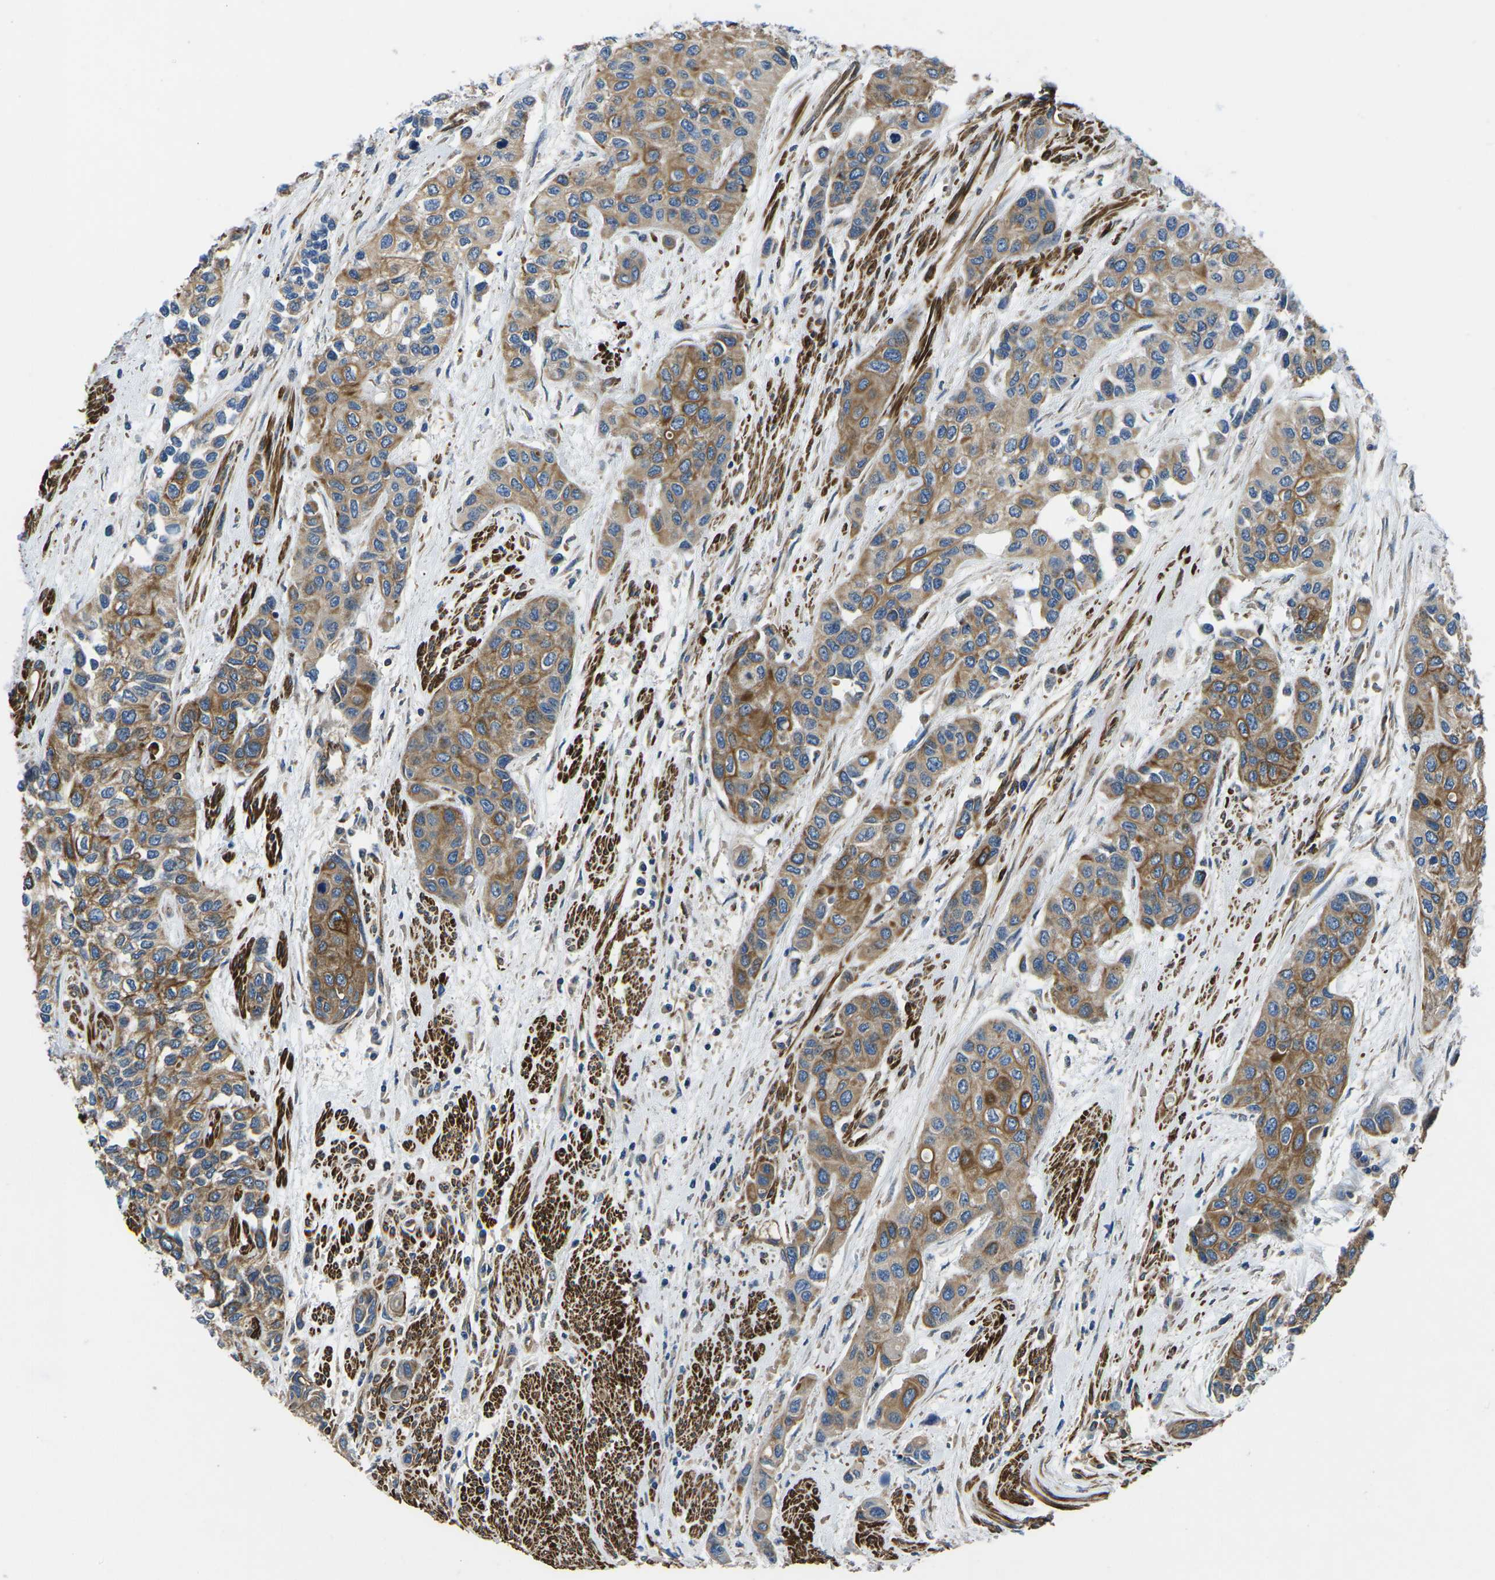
{"staining": {"intensity": "moderate", "quantity": ">75%", "location": "cytoplasmic/membranous"}, "tissue": "urothelial cancer", "cell_type": "Tumor cells", "image_type": "cancer", "snomed": [{"axis": "morphology", "description": "Urothelial carcinoma, High grade"}, {"axis": "topography", "description": "Urinary bladder"}], "caption": "High-grade urothelial carcinoma tissue reveals moderate cytoplasmic/membranous positivity in approximately >75% of tumor cells", "gene": "KCNJ15", "patient": {"sex": "female", "age": 56}}